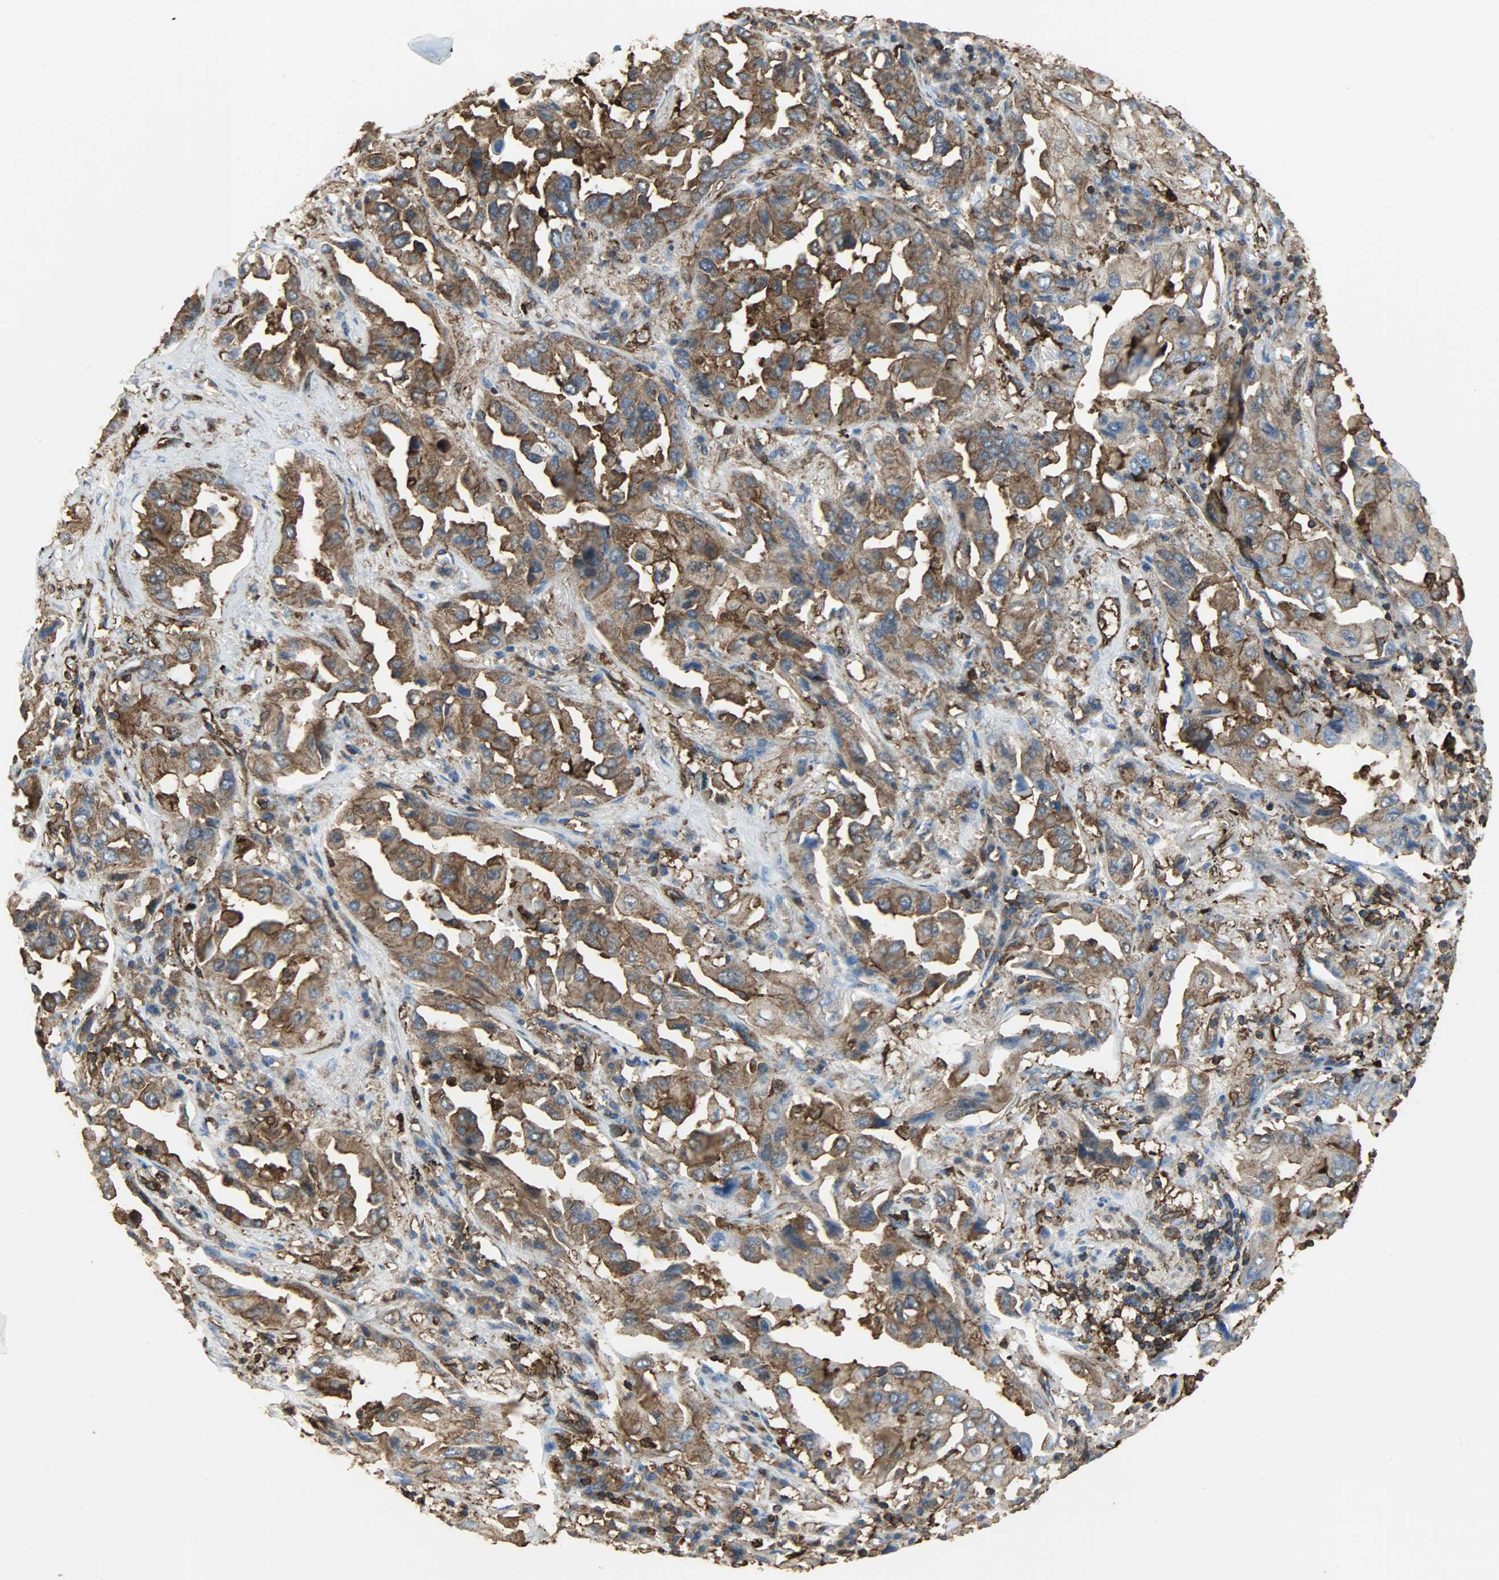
{"staining": {"intensity": "strong", "quantity": ">75%", "location": "cytoplasmic/membranous"}, "tissue": "lung cancer", "cell_type": "Tumor cells", "image_type": "cancer", "snomed": [{"axis": "morphology", "description": "Adenocarcinoma, NOS"}, {"axis": "topography", "description": "Lung"}], "caption": "This image shows IHC staining of adenocarcinoma (lung), with high strong cytoplasmic/membranous expression in approximately >75% of tumor cells.", "gene": "VASP", "patient": {"sex": "female", "age": 65}}